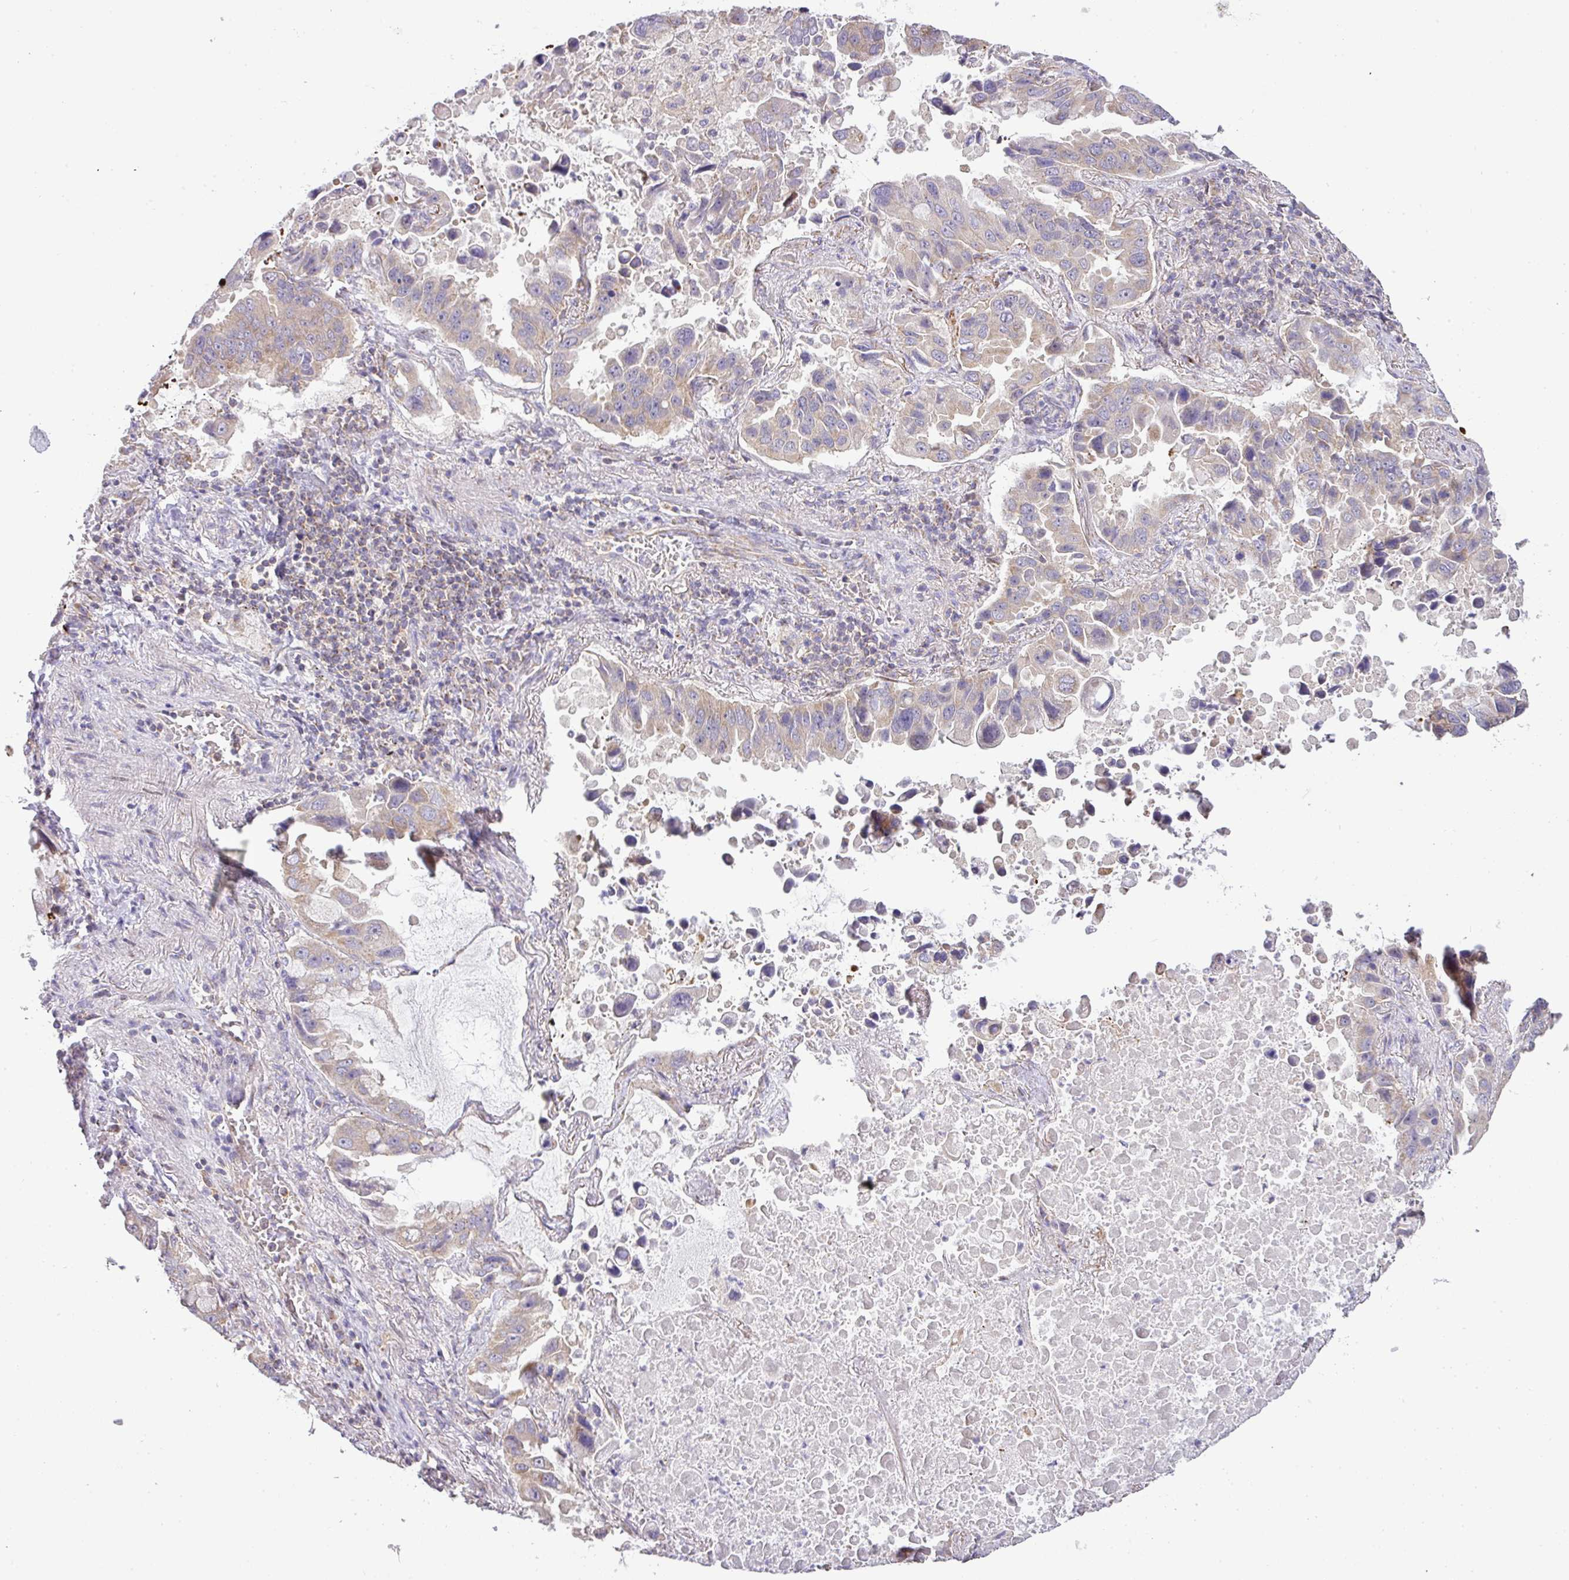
{"staining": {"intensity": "weak", "quantity": "25%-75%", "location": "cytoplasmic/membranous"}, "tissue": "lung cancer", "cell_type": "Tumor cells", "image_type": "cancer", "snomed": [{"axis": "morphology", "description": "Adenocarcinoma, NOS"}, {"axis": "topography", "description": "Lung"}], "caption": "Protein analysis of lung cancer (adenocarcinoma) tissue demonstrates weak cytoplasmic/membranous staining in about 25%-75% of tumor cells. (Stains: DAB in brown, nuclei in blue, Microscopy: brightfield microscopy at high magnification).", "gene": "ZNF211", "patient": {"sex": "male", "age": 64}}